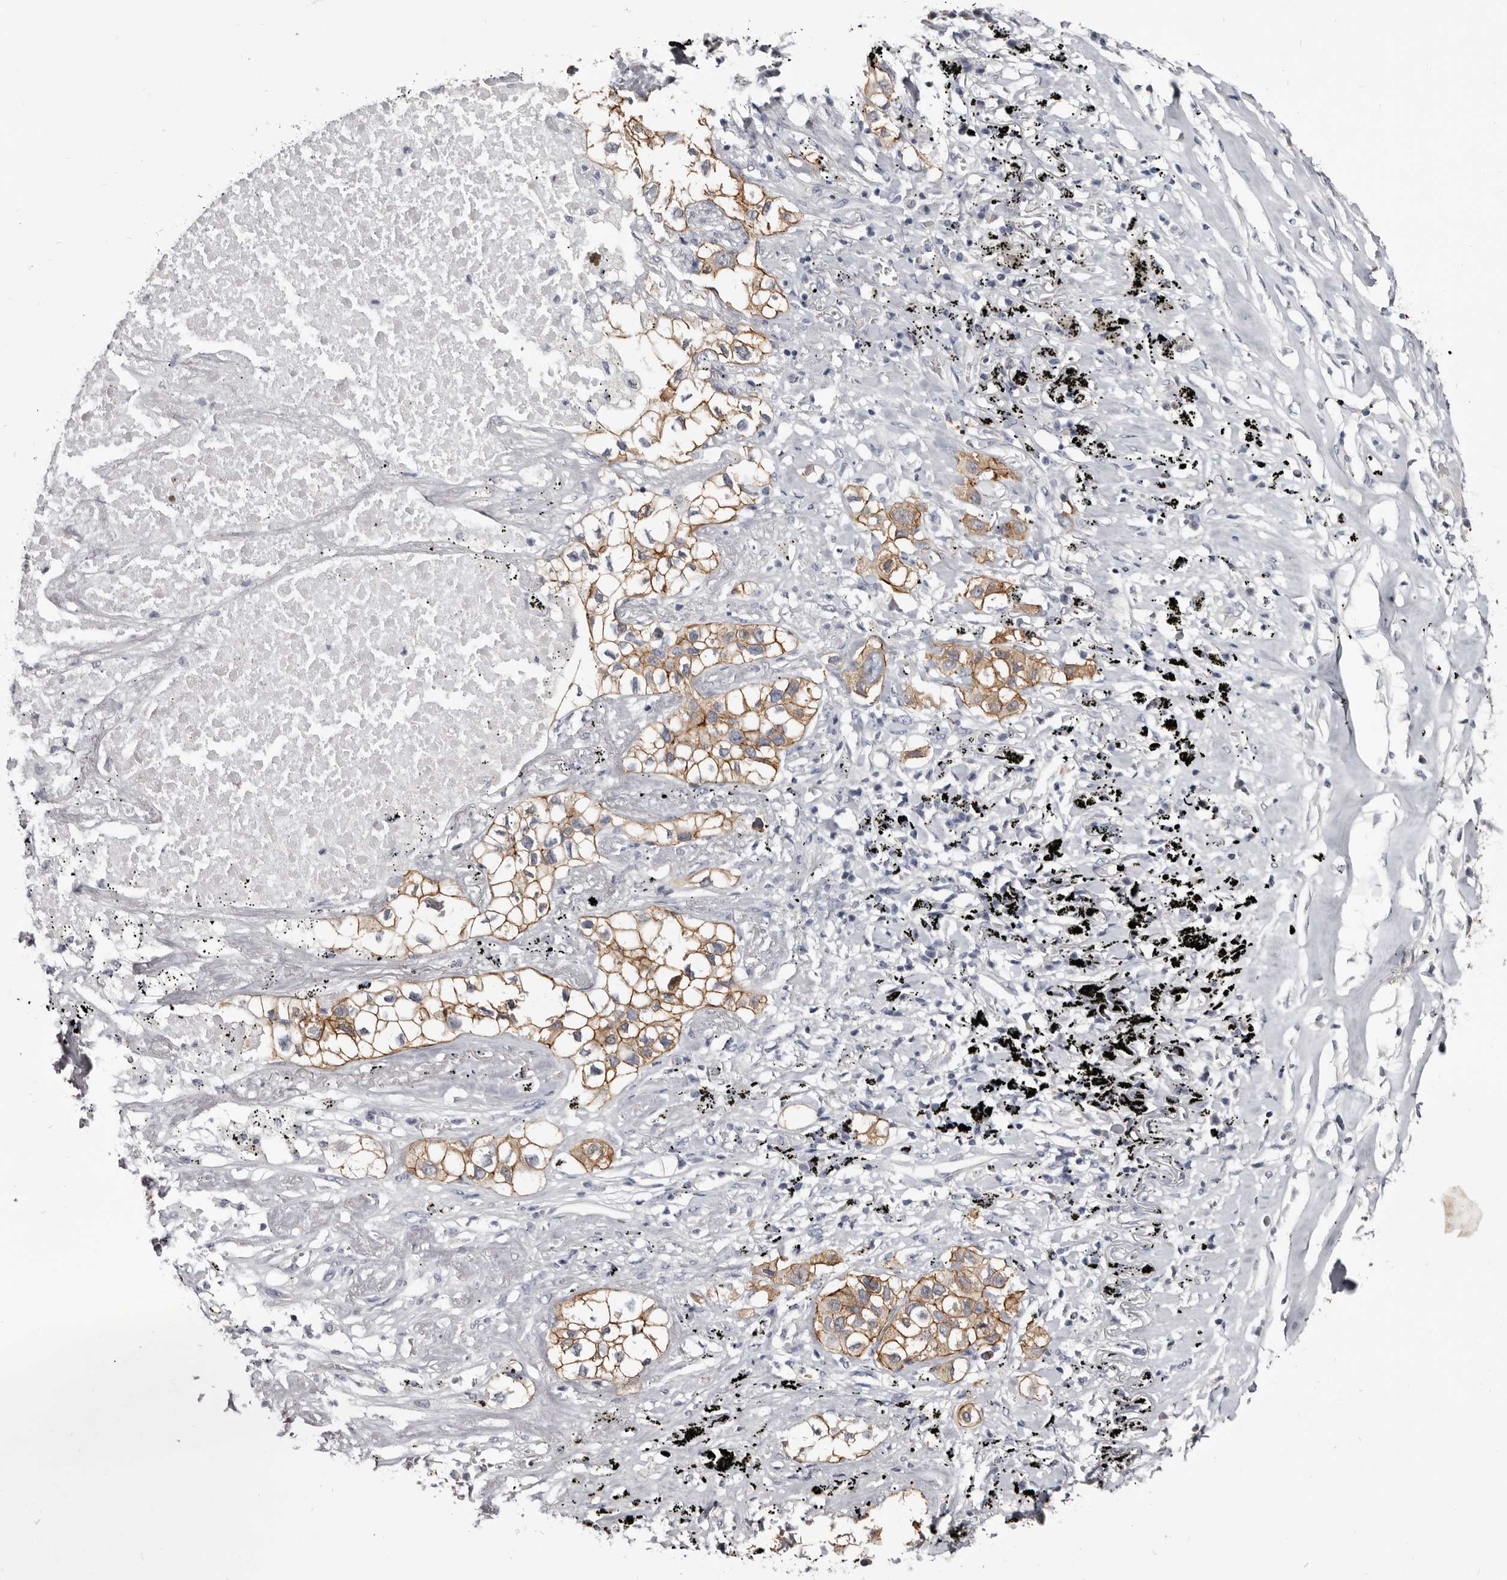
{"staining": {"intensity": "moderate", "quantity": ">75%", "location": "cytoplasmic/membranous"}, "tissue": "lung cancer", "cell_type": "Tumor cells", "image_type": "cancer", "snomed": [{"axis": "morphology", "description": "Adenocarcinoma, NOS"}, {"axis": "topography", "description": "Lung"}], "caption": "Moderate cytoplasmic/membranous staining for a protein is present in approximately >75% of tumor cells of lung adenocarcinoma using immunohistochemistry (IHC).", "gene": "CGN", "patient": {"sex": "male", "age": 63}}